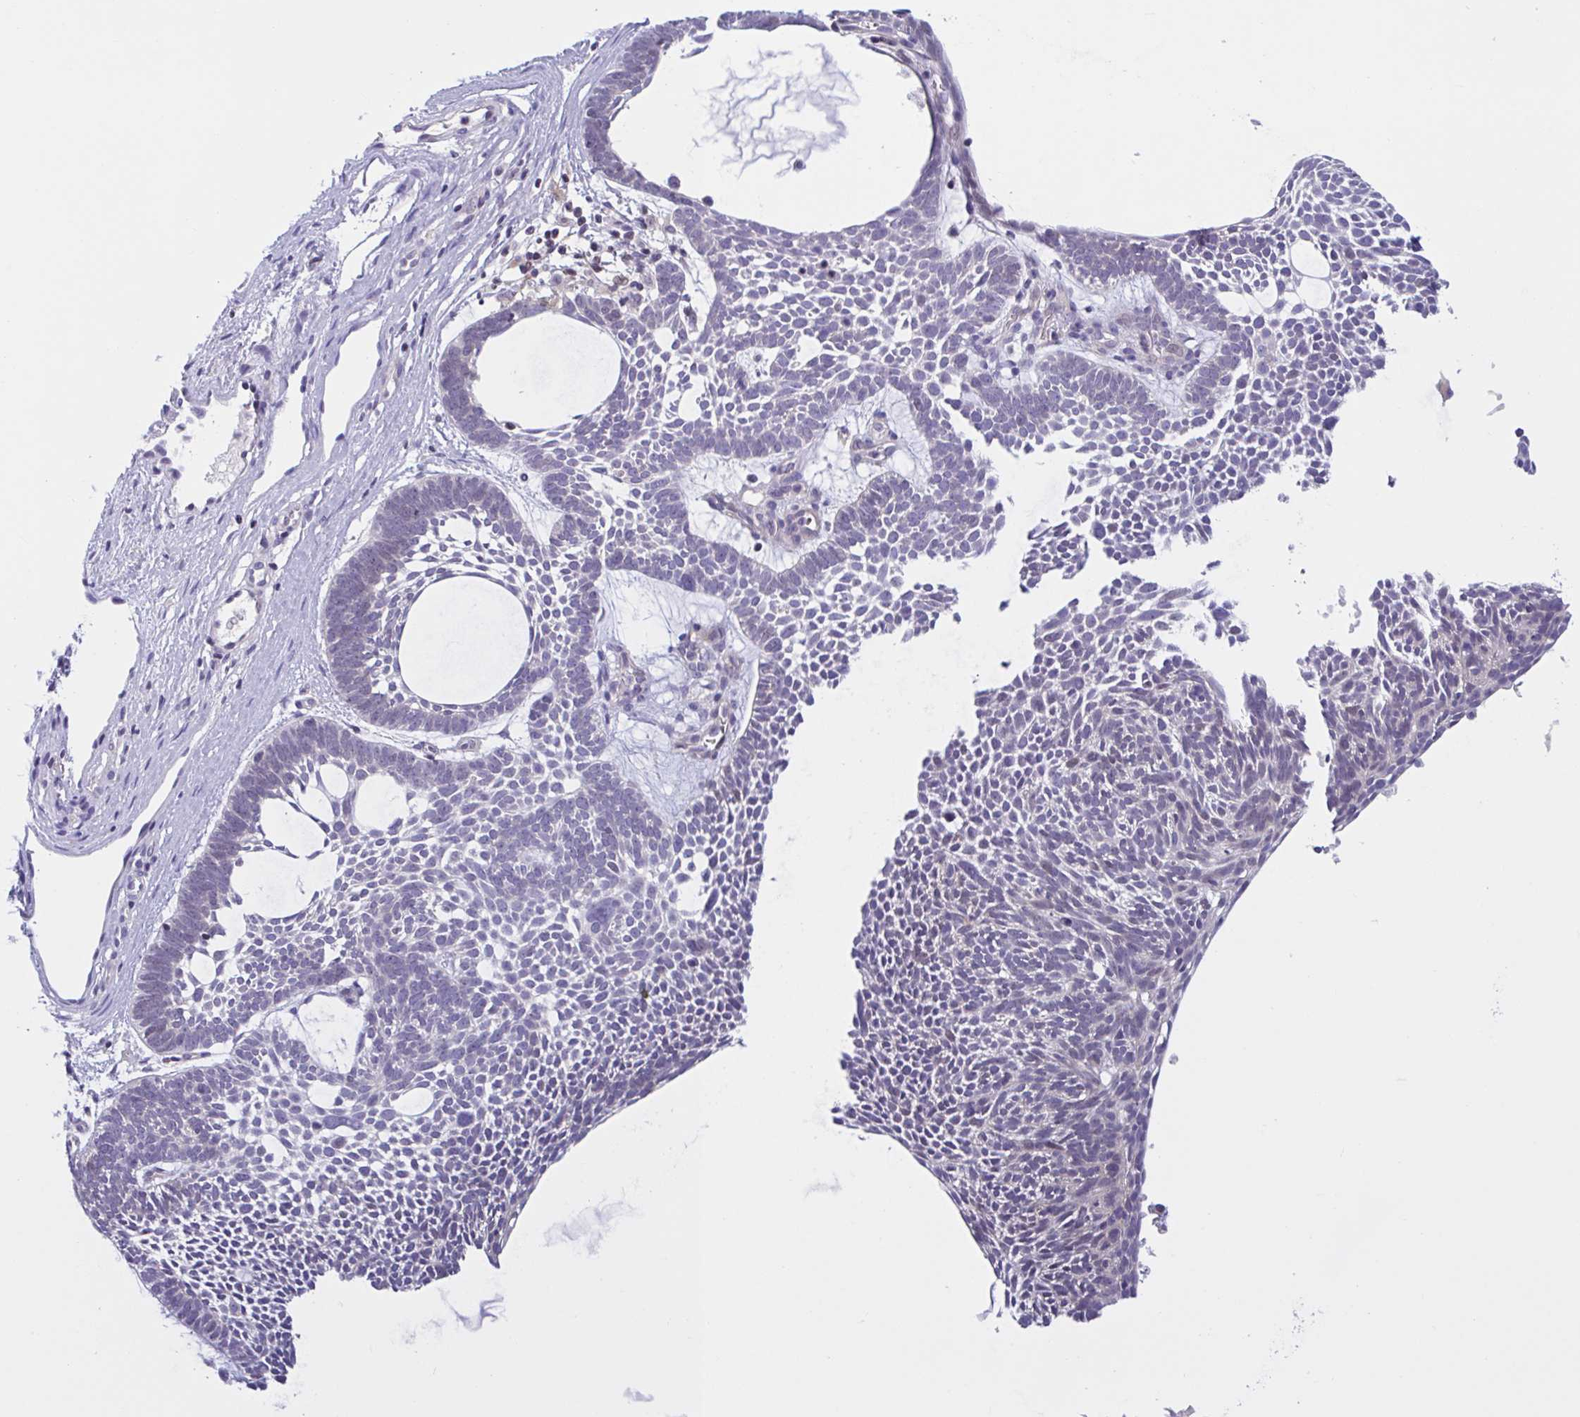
{"staining": {"intensity": "negative", "quantity": "none", "location": "none"}, "tissue": "skin cancer", "cell_type": "Tumor cells", "image_type": "cancer", "snomed": [{"axis": "morphology", "description": "Basal cell carcinoma"}, {"axis": "topography", "description": "Skin"}, {"axis": "topography", "description": "Skin of face"}], "caption": "Immunohistochemistry of human skin cancer (basal cell carcinoma) exhibits no staining in tumor cells.", "gene": "SNX11", "patient": {"sex": "male", "age": 83}}